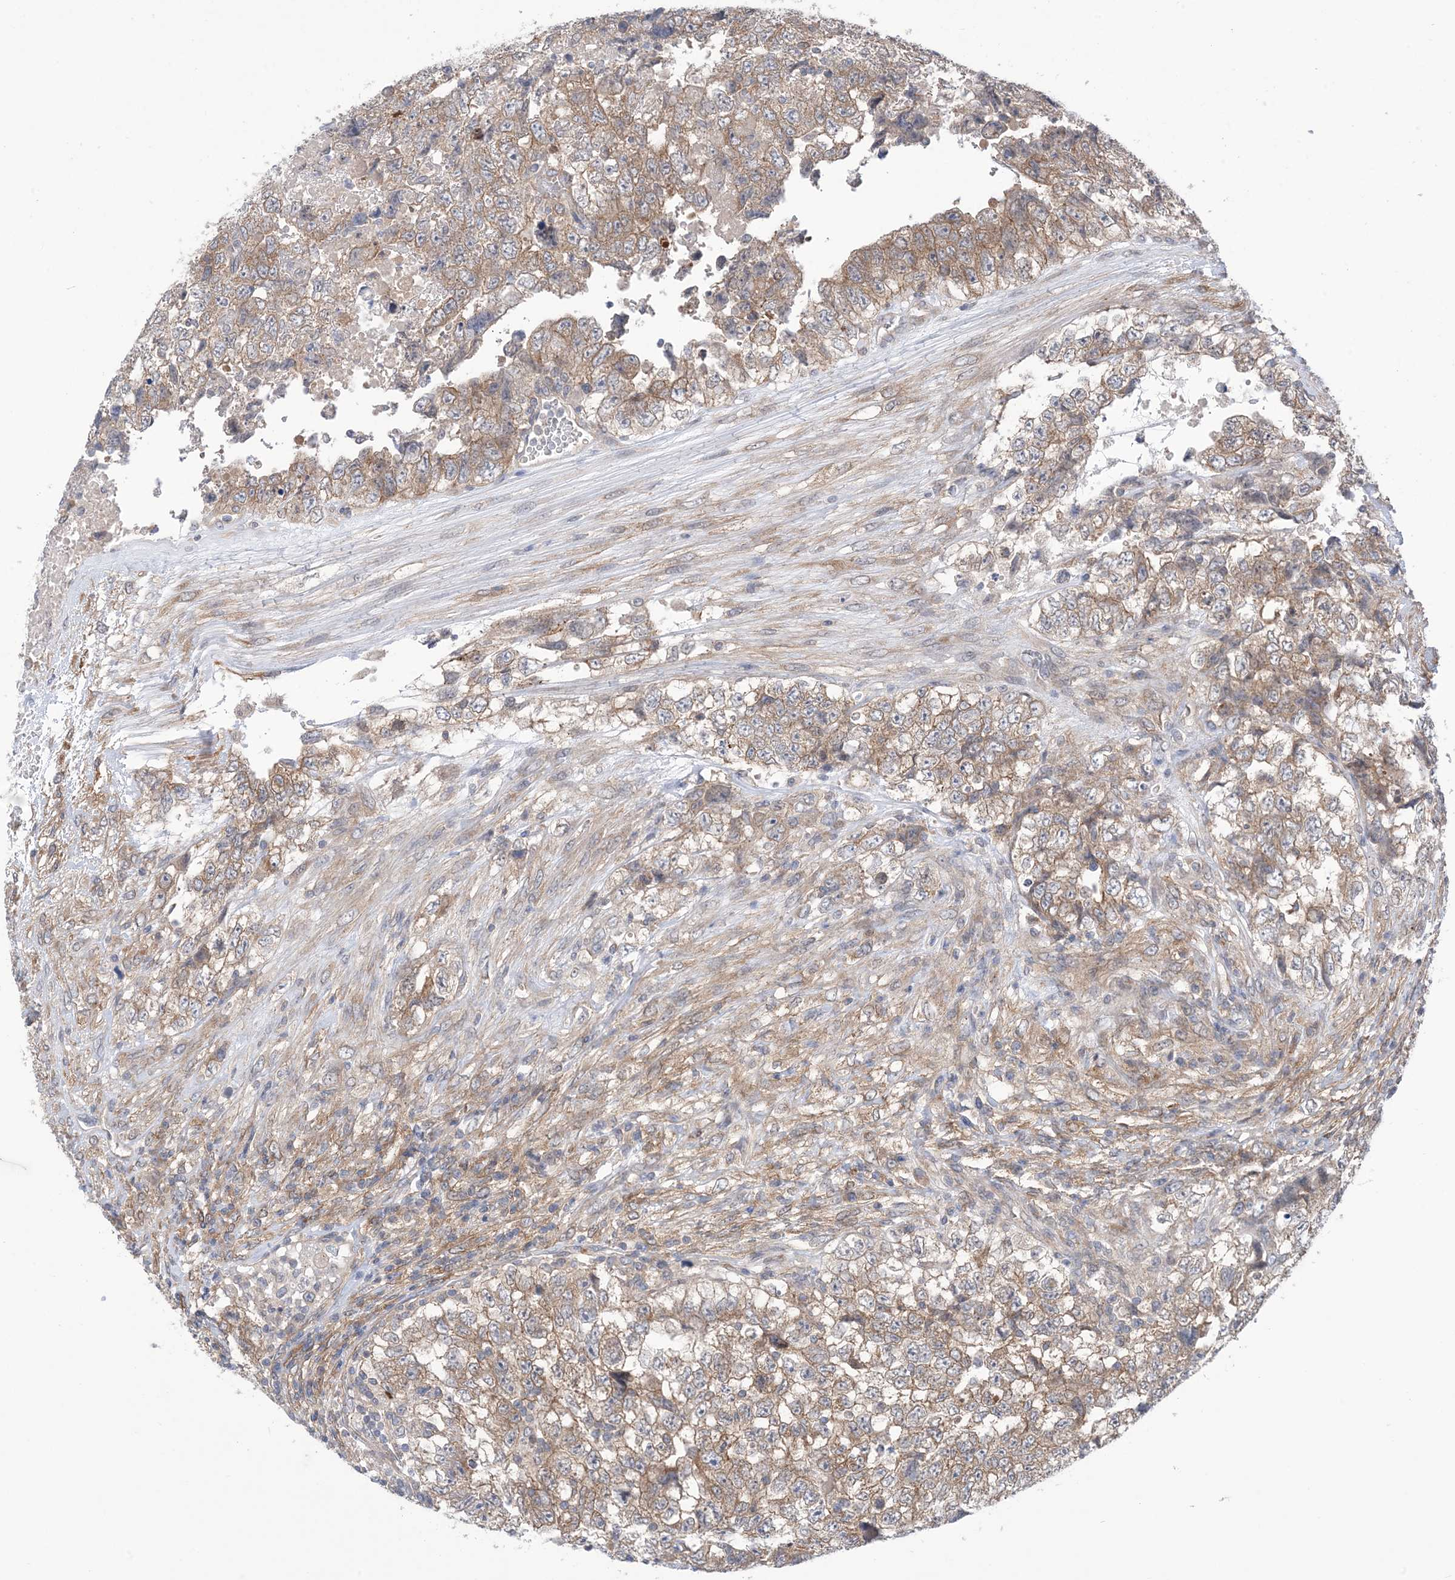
{"staining": {"intensity": "weak", "quantity": ">75%", "location": "cytoplasmic/membranous"}, "tissue": "testis cancer", "cell_type": "Tumor cells", "image_type": "cancer", "snomed": [{"axis": "morphology", "description": "Carcinoma, Embryonal, NOS"}, {"axis": "topography", "description": "Testis"}], "caption": "Immunohistochemistry (IHC) image of neoplastic tissue: embryonal carcinoma (testis) stained using immunohistochemistry (IHC) shows low levels of weak protein expression localized specifically in the cytoplasmic/membranous of tumor cells, appearing as a cytoplasmic/membranous brown color.", "gene": "EHBP1", "patient": {"sex": "male", "age": 37}}